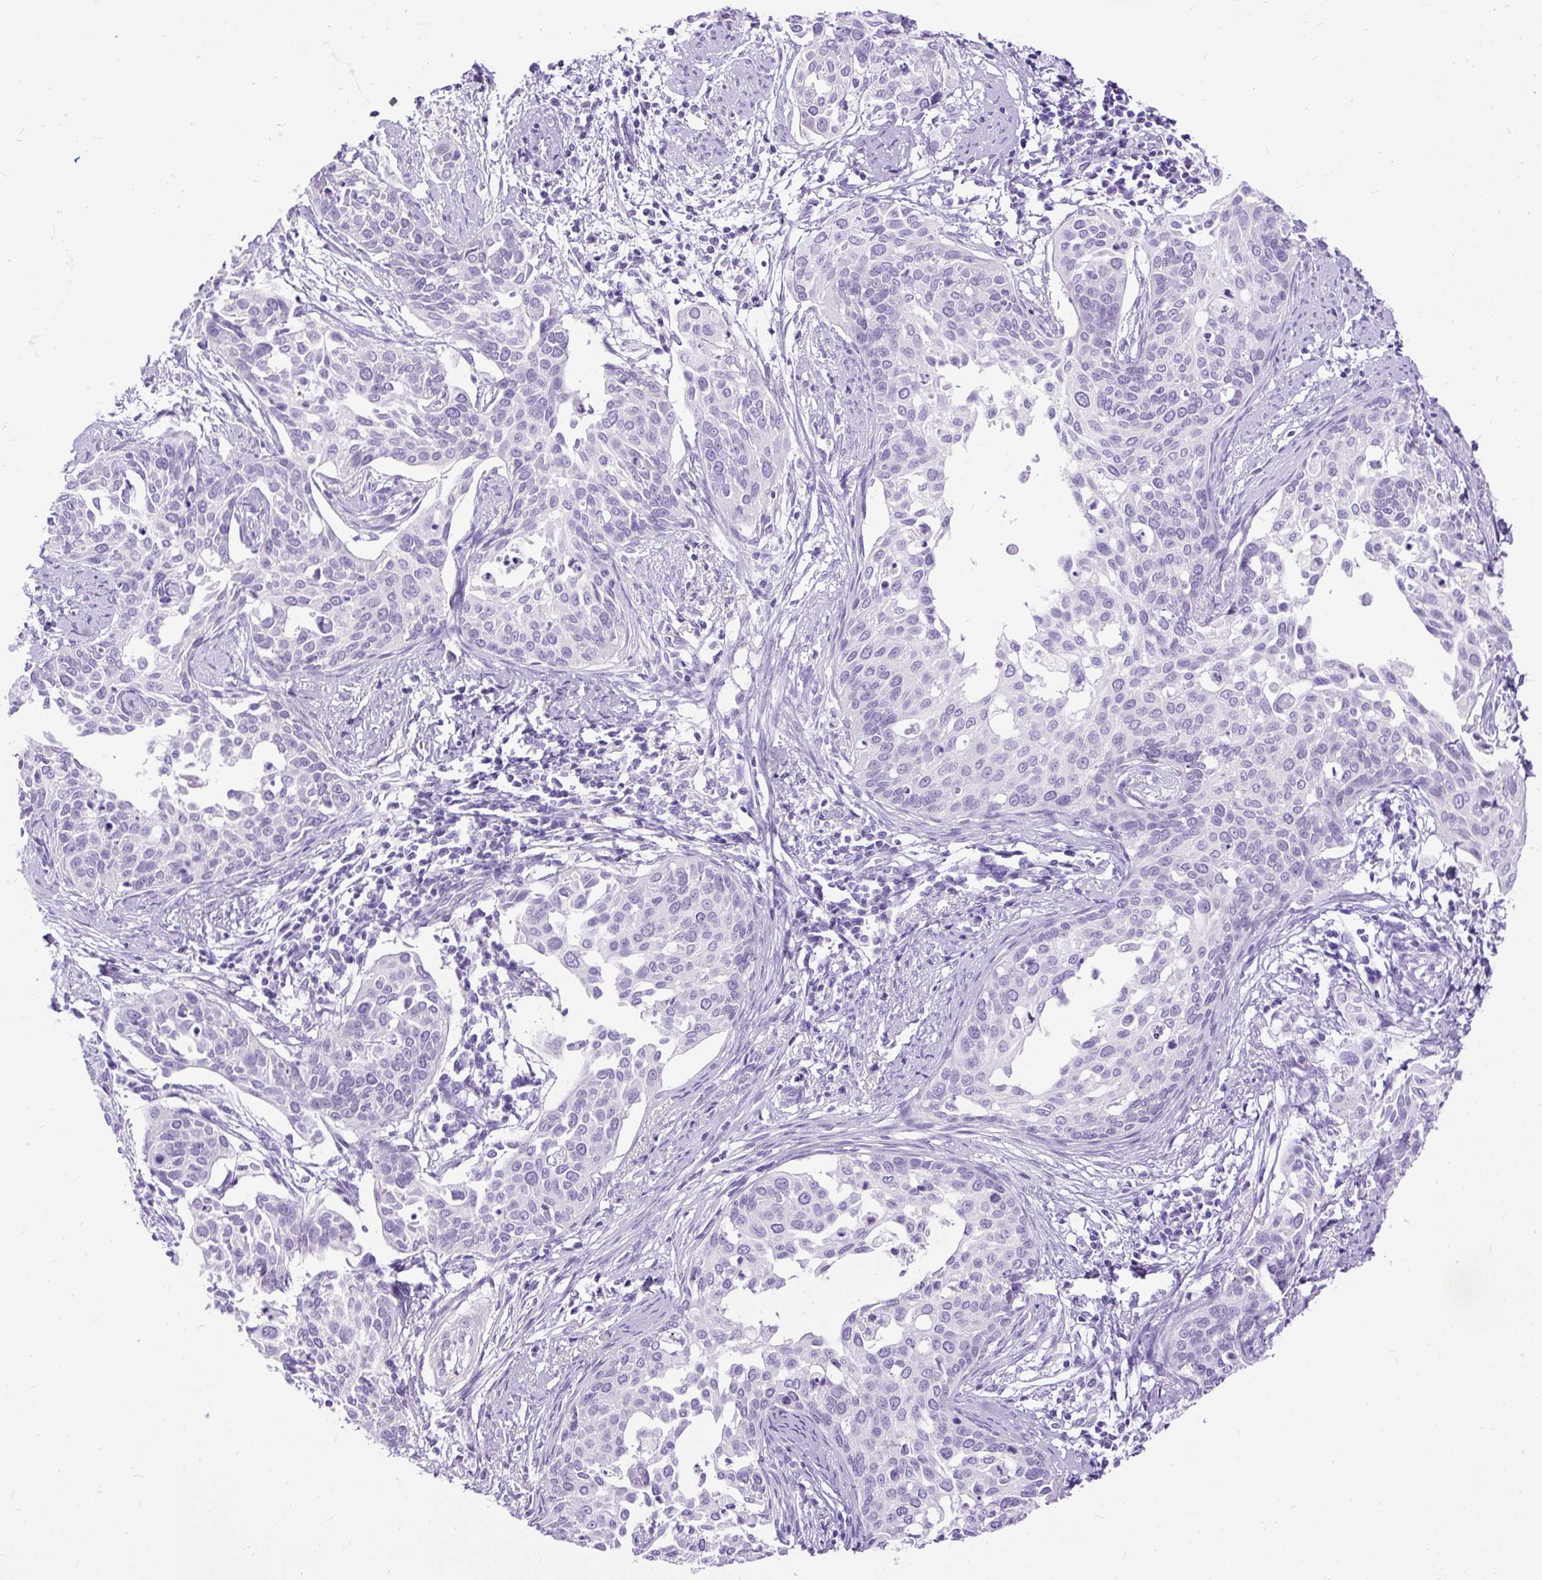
{"staining": {"intensity": "negative", "quantity": "none", "location": "none"}, "tissue": "cervical cancer", "cell_type": "Tumor cells", "image_type": "cancer", "snomed": [{"axis": "morphology", "description": "Squamous cell carcinoma, NOS"}, {"axis": "topography", "description": "Cervix"}], "caption": "Tumor cells show no significant protein staining in cervical cancer.", "gene": "HEY1", "patient": {"sex": "female", "age": 44}}